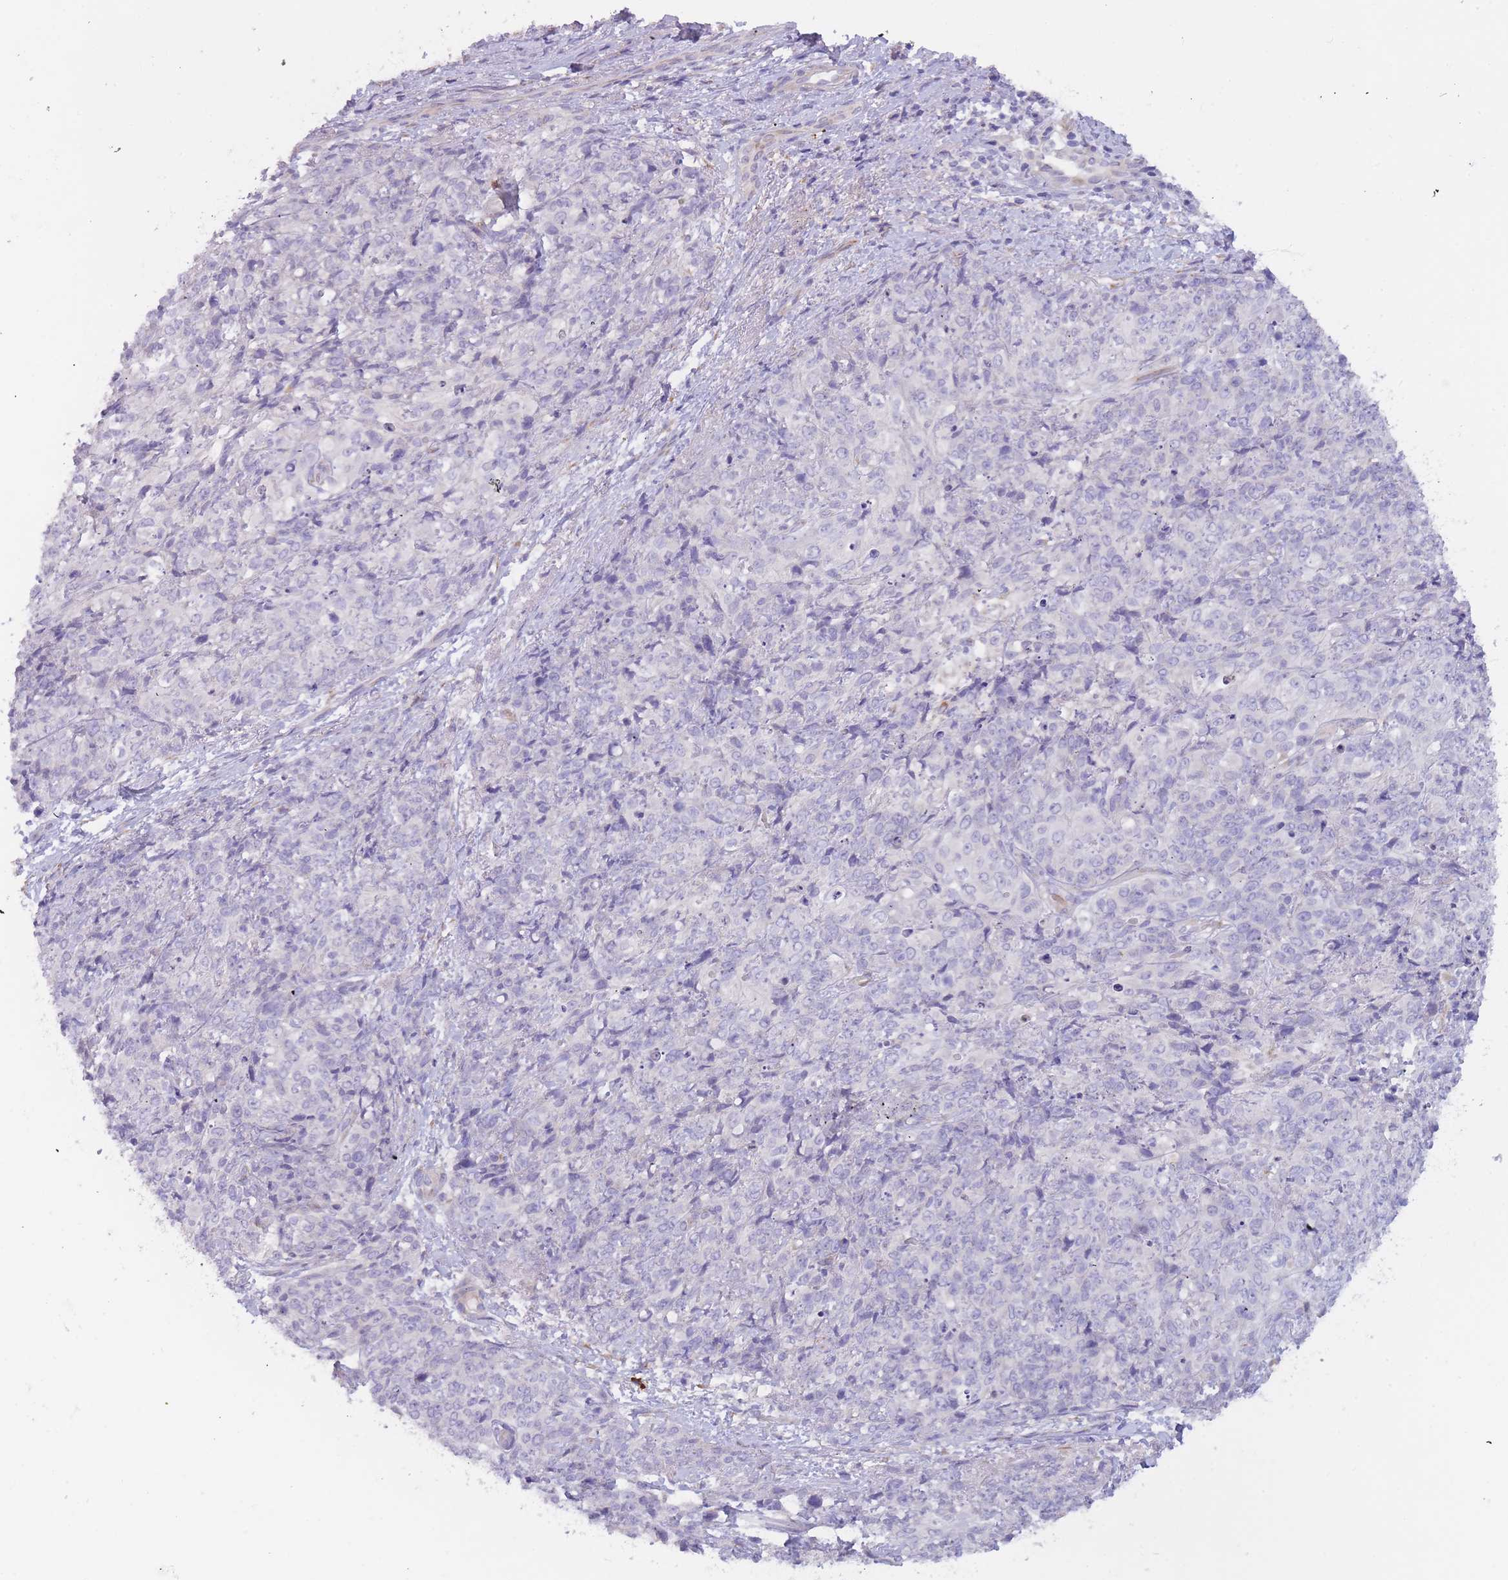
{"staining": {"intensity": "negative", "quantity": "none", "location": "none"}, "tissue": "skin cancer", "cell_type": "Tumor cells", "image_type": "cancer", "snomed": [{"axis": "morphology", "description": "Squamous cell carcinoma, NOS"}, {"axis": "topography", "description": "Skin"}, {"axis": "topography", "description": "Vulva"}], "caption": "Tumor cells are negative for brown protein staining in skin cancer (squamous cell carcinoma). (DAB (3,3'-diaminobenzidine) immunohistochemistry, high magnification).", "gene": "SLC35E4", "patient": {"sex": "female", "age": 85}}